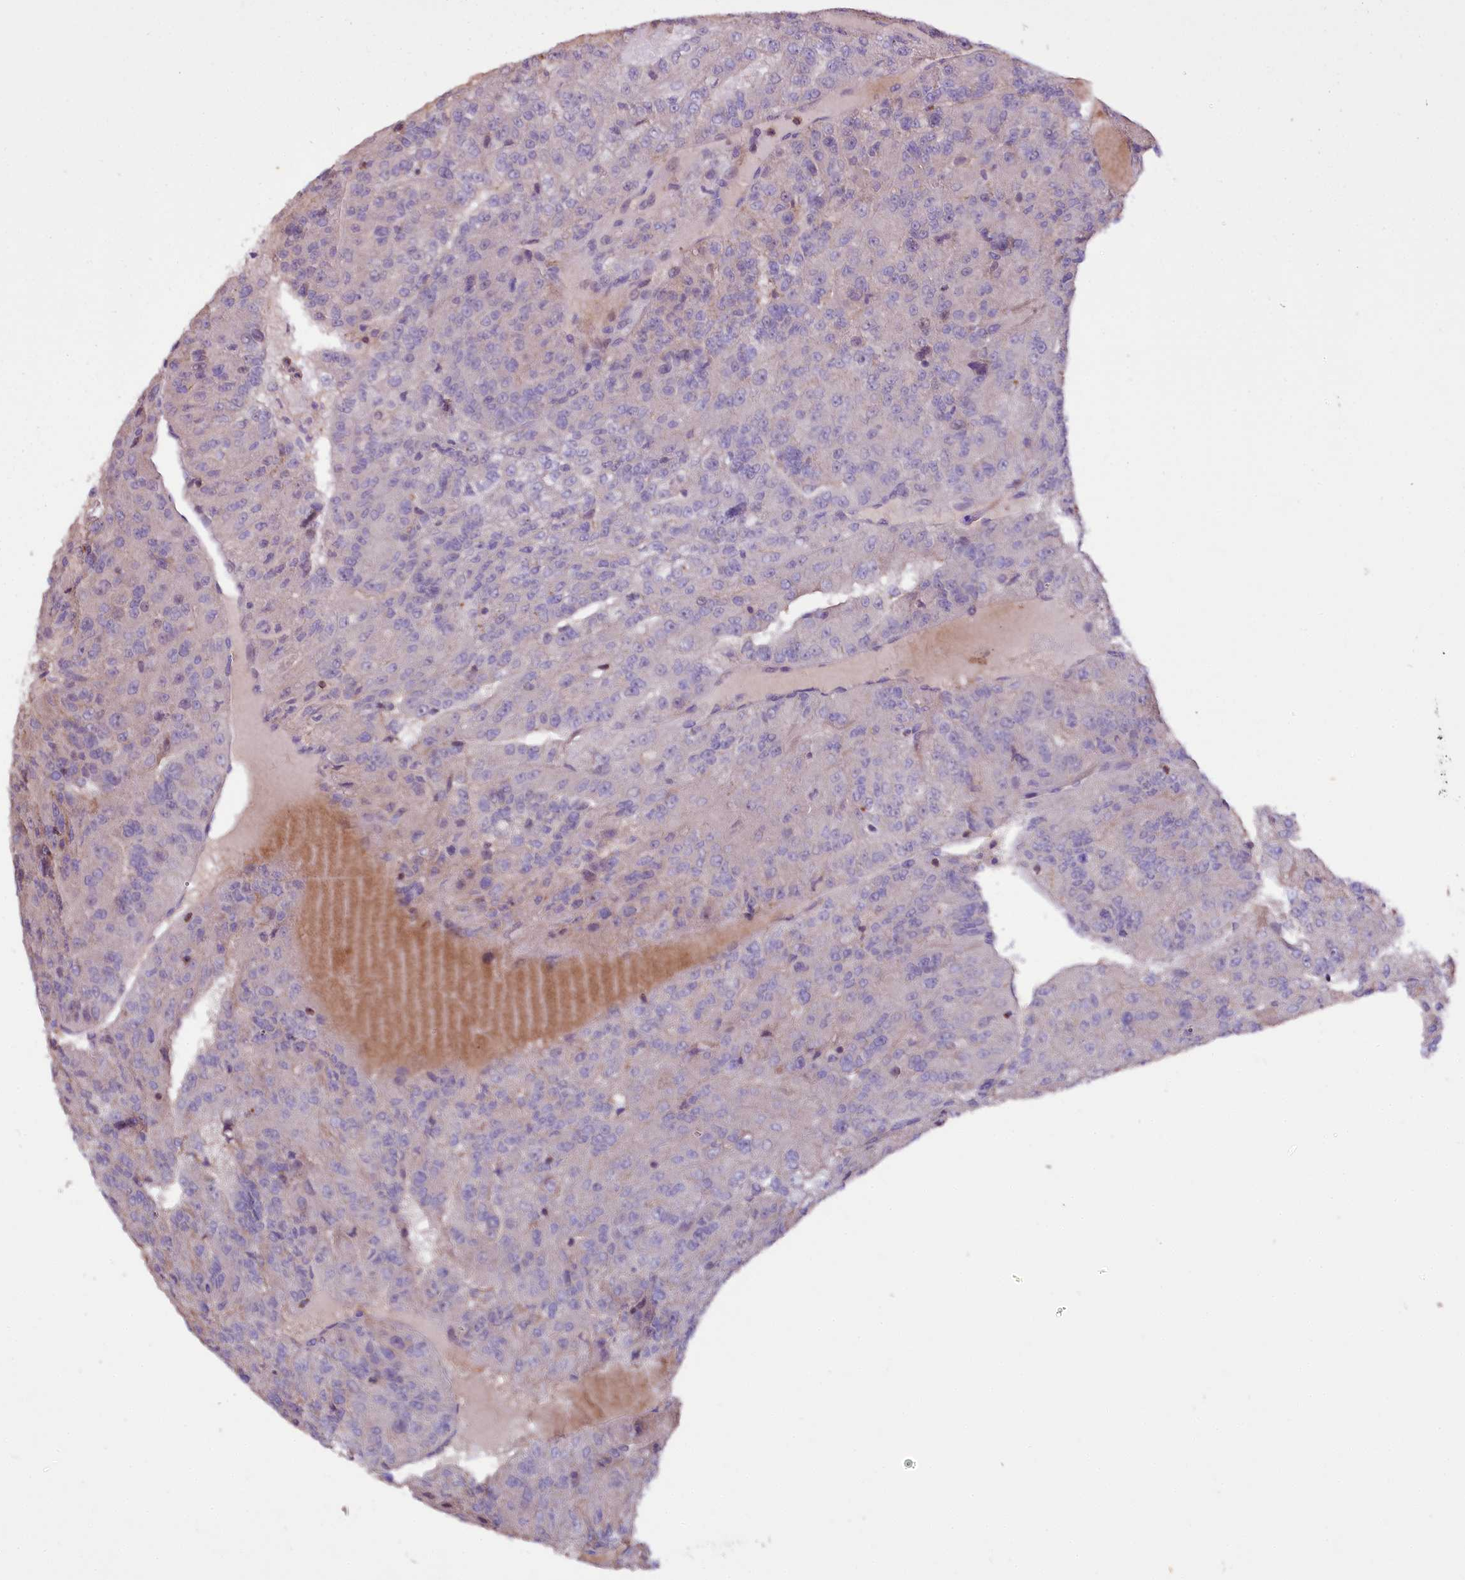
{"staining": {"intensity": "weak", "quantity": "<25%", "location": "cytoplasmic/membranous"}, "tissue": "renal cancer", "cell_type": "Tumor cells", "image_type": "cancer", "snomed": [{"axis": "morphology", "description": "Adenocarcinoma, NOS"}, {"axis": "topography", "description": "Kidney"}], "caption": "Tumor cells show no significant expression in renal adenocarcinoma. (DAB immunohistochemistry (IHC) with hematoxylin counter stain).", "gene": "RPUSD3", "patient": {"sex": "female", "age": 63}}